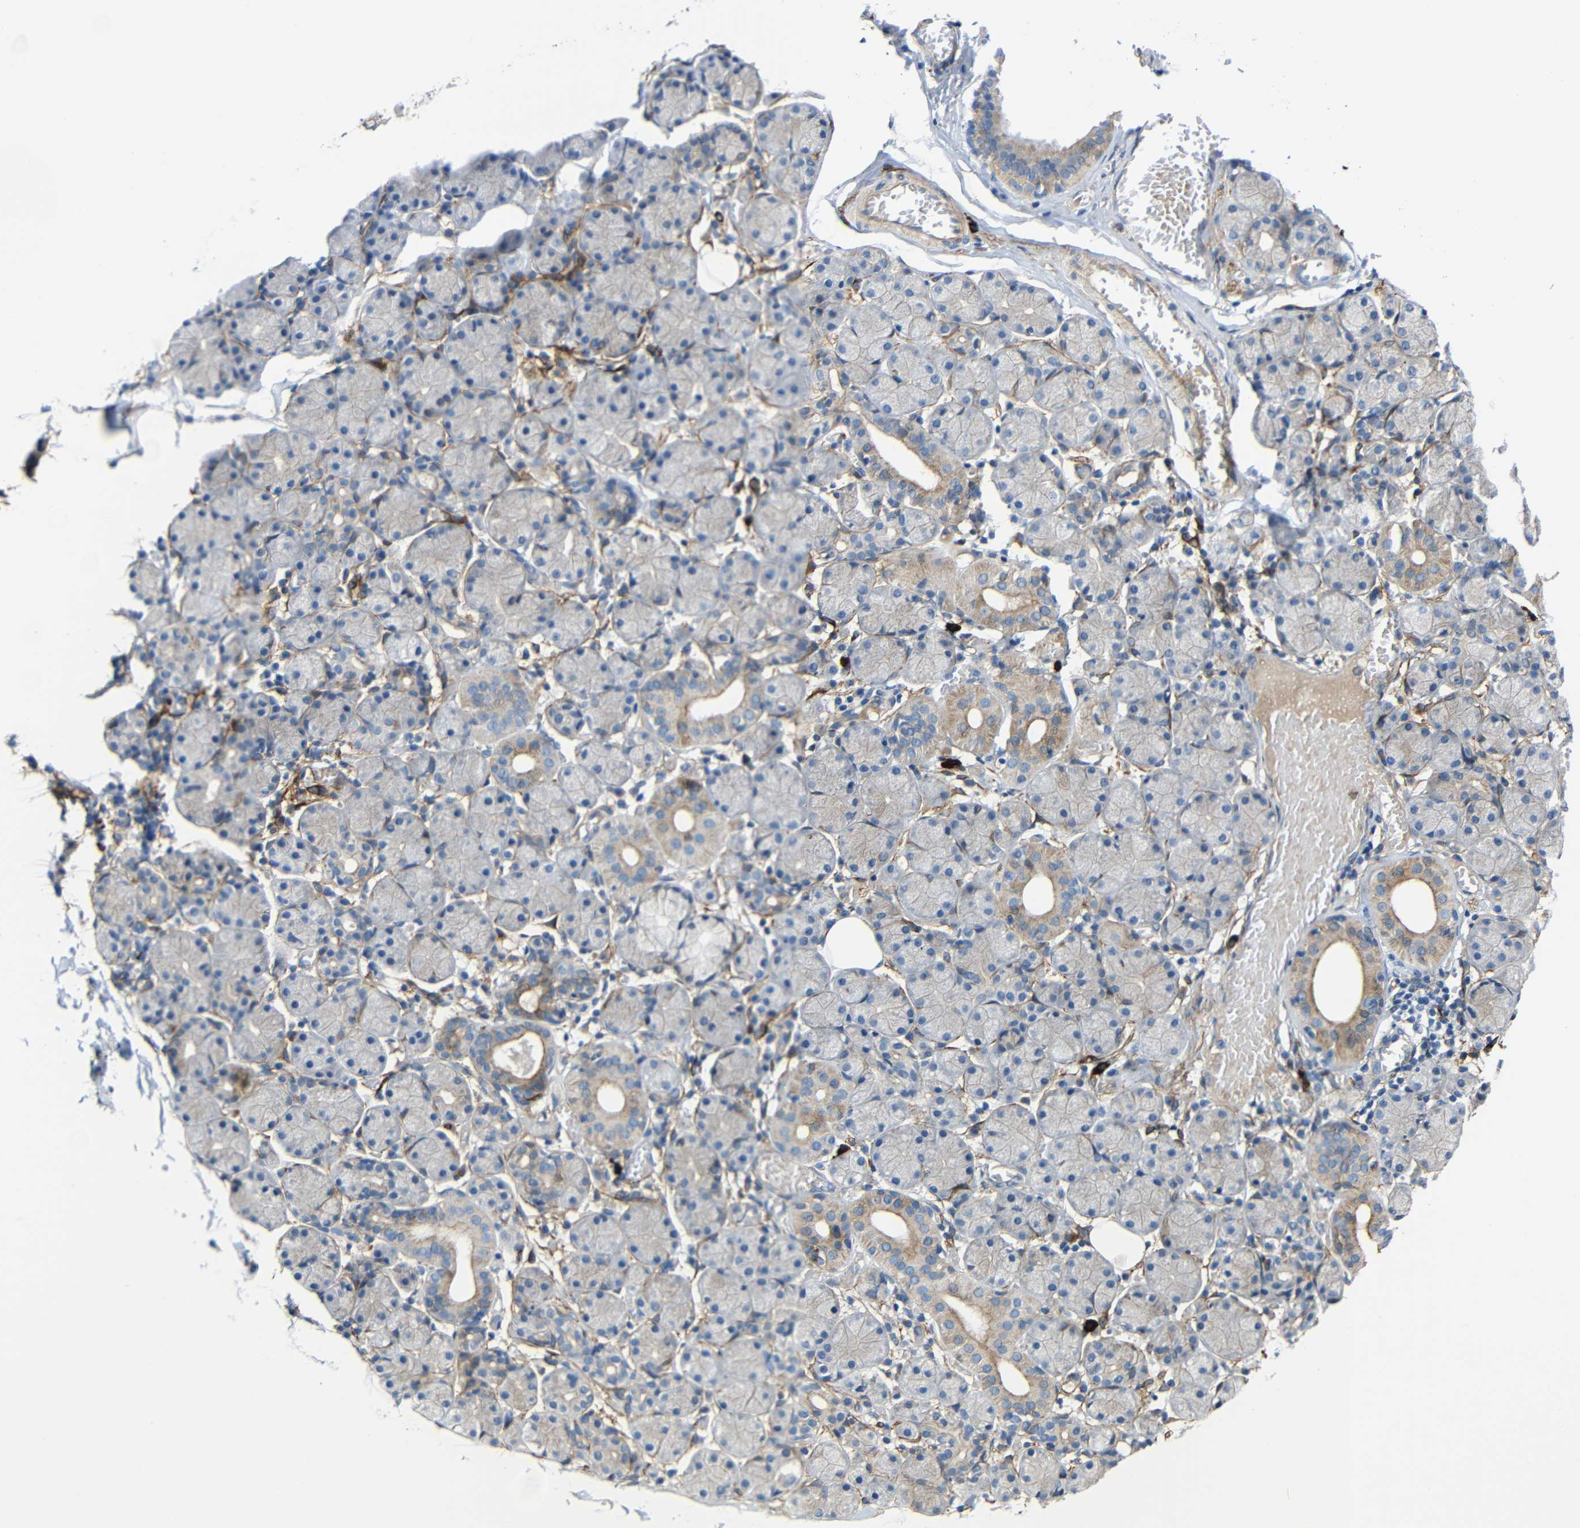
{"staining": {"intensity": "weak", "quantity": "<25%", "location": "cytoplasmic/membranous"}, "tissue": "salivary gland", "cell_type": "Glandular cells", "image_type": "normal", "snomed": [{"axis": "morphology", "description": "Normal tissue, NOS"}, {"axis": "topography", "description": "Salivary gland"}], "caption": "Glandular cells show no significant expression in unremarkable salivary gland.", "gene": "DCLK1", "patient": {"sex": "female", "age": 24}}